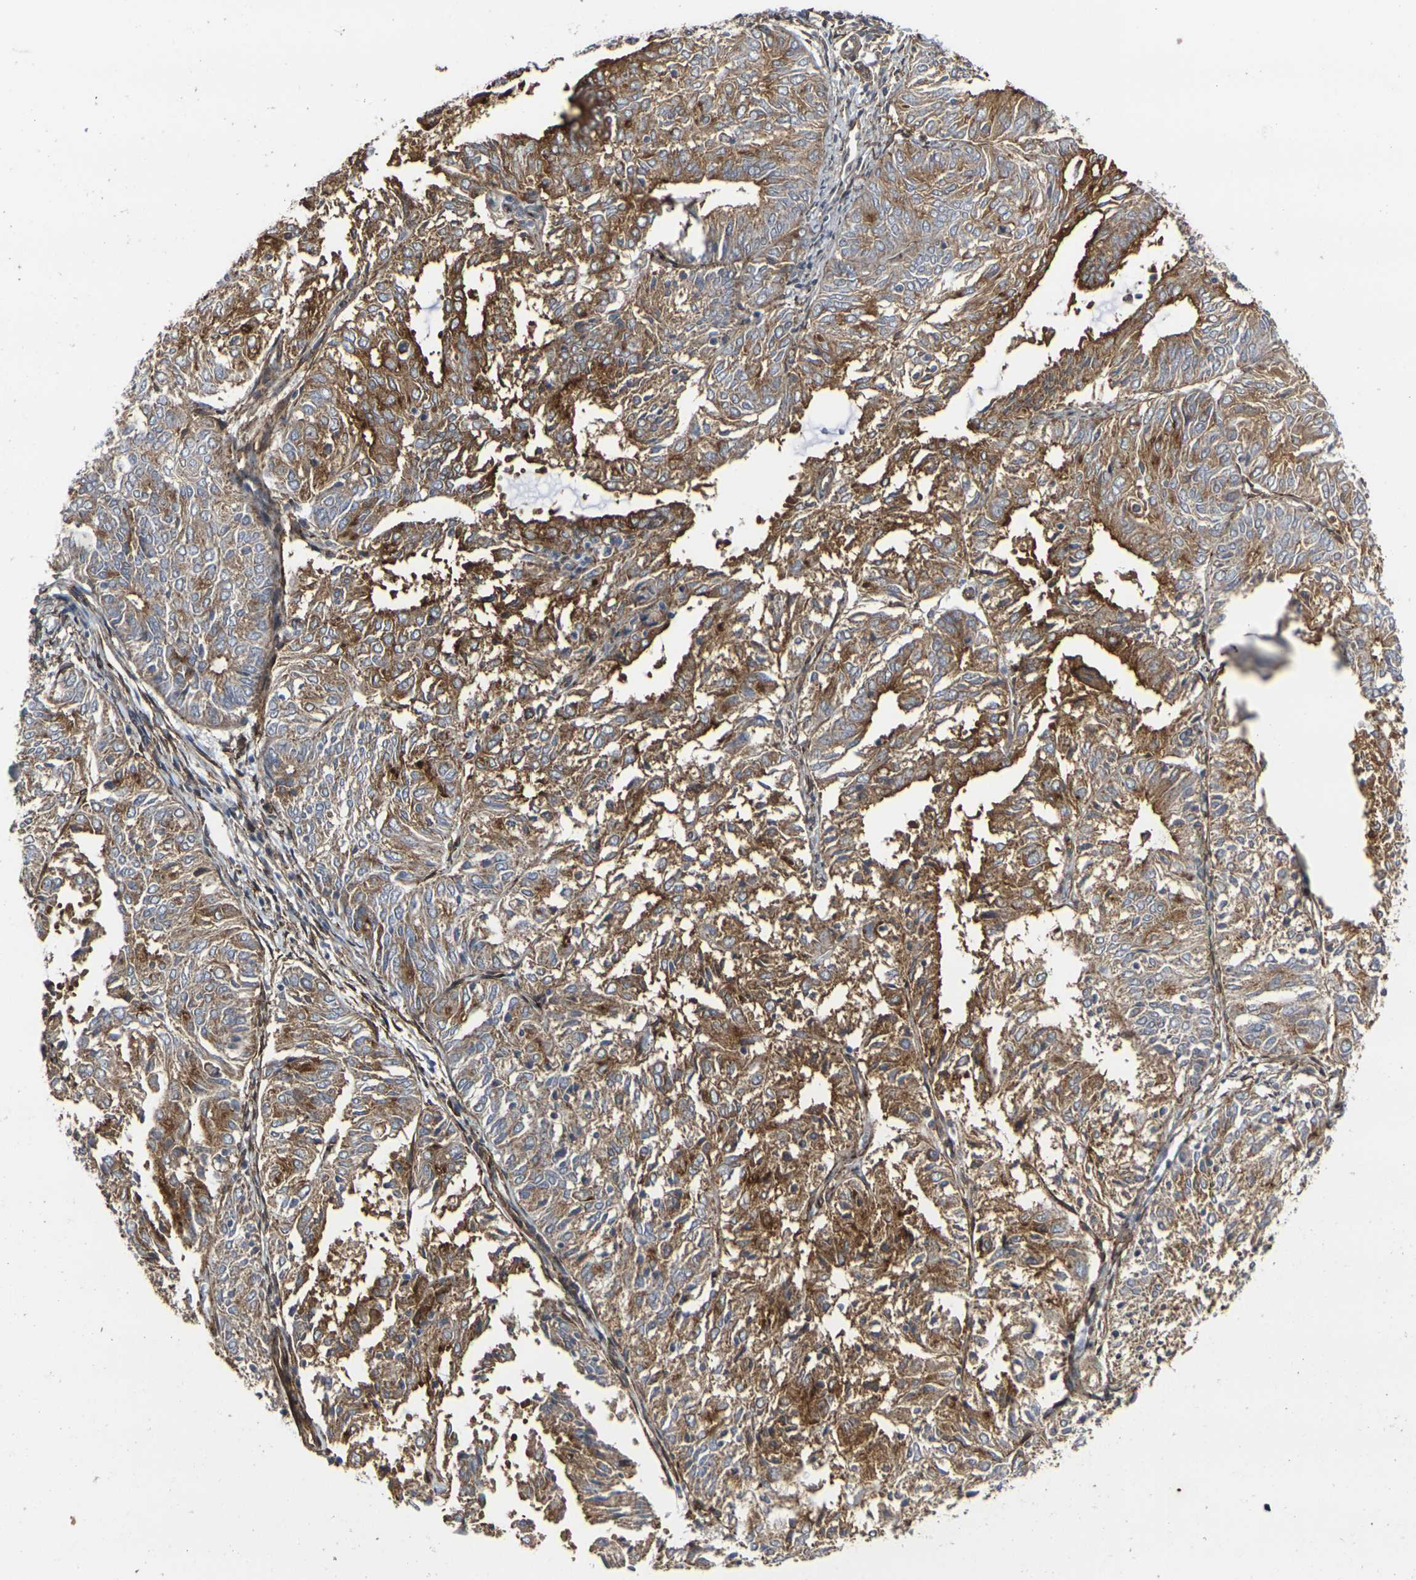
{"staining": {"intensity": "strong", "quantity": ">75%", "location": "cytoplasmic/membranous"}, "tissue": "endometrial cancer", "cell_type": "Tumor cells", "image_type": "cancer", "snomed": [{"axis": "morphology", "description": "Adenocarcinoma, NOS"}, {"axis": "topography", "description": "Uterus"}], "caption": "Immunohistochemistry (IHC) image of neoplastic tissue: endometrial adenocarcinoma stained using IHC exhibits high levels of strong protein expression localized specifically in the cytoplasmic/membranous of tumor cells, appearing as a cytoplasmic/membranous brown color.", "gene": "MYOF", "patient": {"sex": "female", "age": 60}}